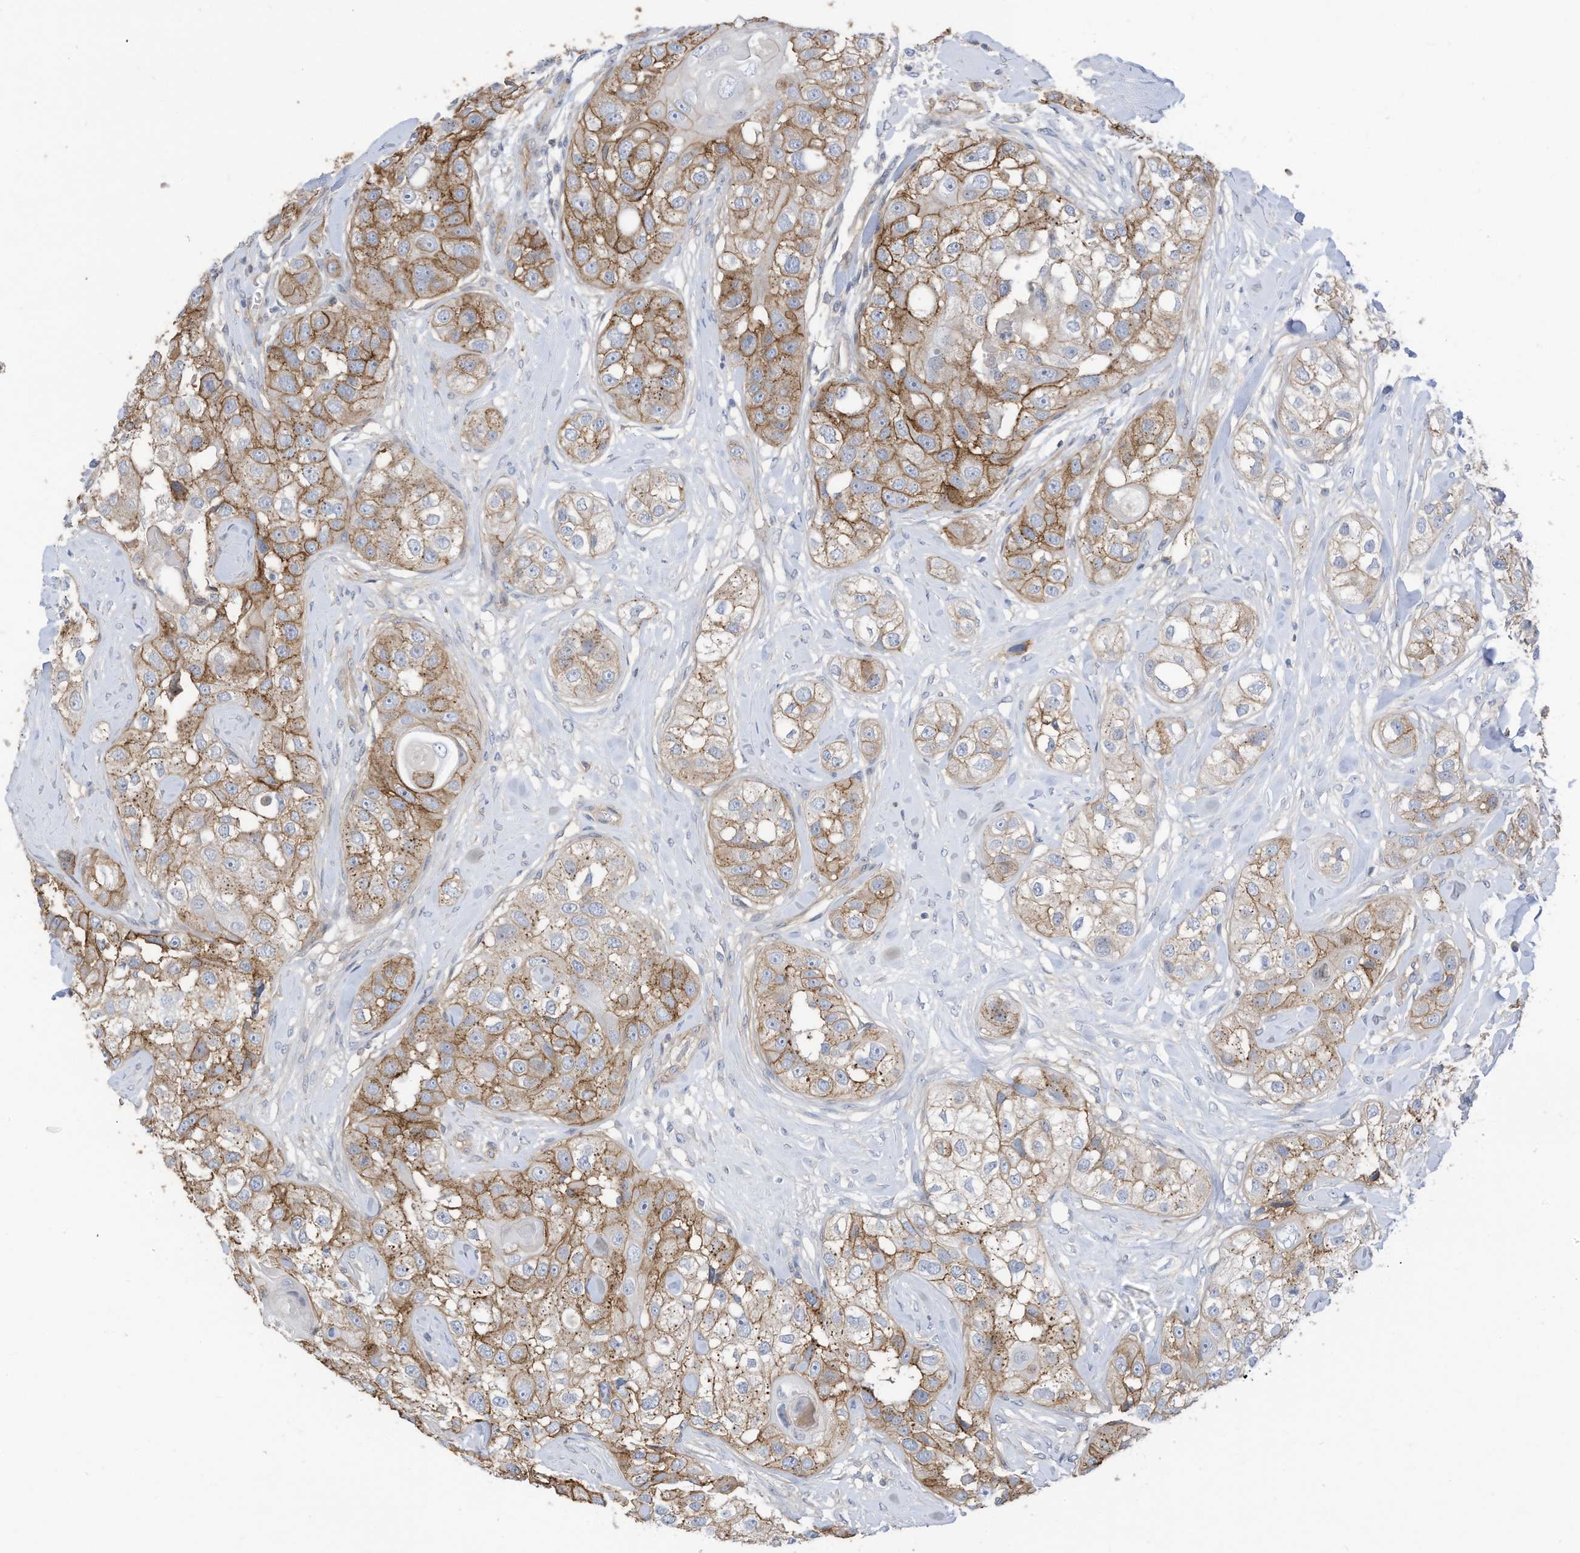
{"staining": {"intensity": "moderate", "quantity": ">75%", "location": "cytoplasmic/membranous"}, "tissue": "head and neck cancer", "cell_type": "Tumor cells", "image_type": "cancer", "snomed": [{"axis": "morphology", "description": "Normal tissue, NOS"}, {"axis": "morphology", "description": "Squamous cell carcinoma, NOS"}, {"axis": "topography", "description": "Skeletal muscle"}, {"axis": "topography", "description": "Head-Neck"}], "caption": "Immunohistochemical staining of head and neck cancer (squamous cell carcinoma) demonstrates moderate cytoplasmic/membranous protein positivity in about >75% of tumor cells.", "gene": "SLC1A5", "patient": {"sex": "male", "age": 51}}